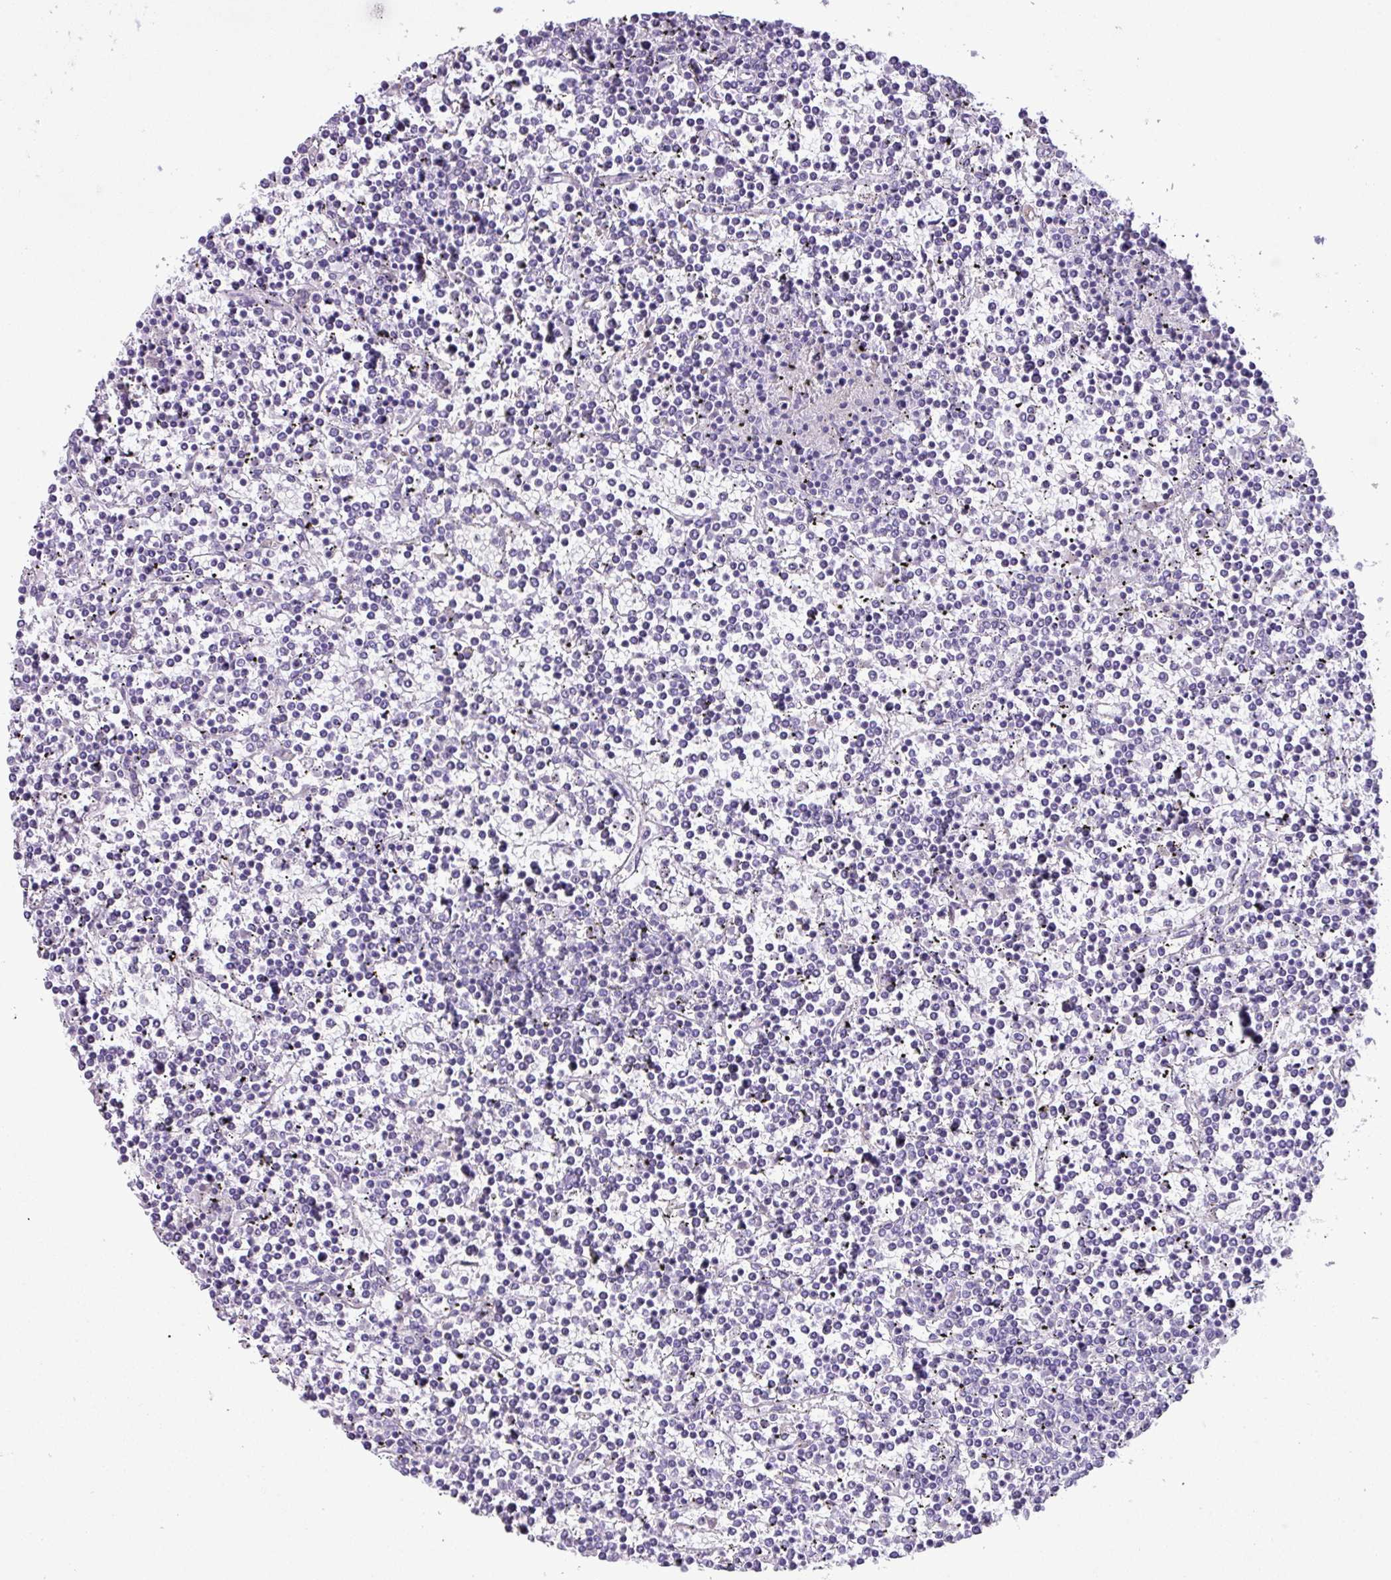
{"staining": {"intensity": "negative", "quantity": "none", "location": "none"}, "tissue": "lymphoma", "cell_type": "Tumor cells", "image_type": "cancer", "snomed": [{"axis": "morphology", "description": "Malignant lymphoma, non-Hodgkin's type, Low grade"}, {"axis": "topography", "description": "Spleen"}], "caption": "Low-grade malignant lymphoma, non-Hodgkin's type stained for a protein using IHC exhibits no positivity tumor cells.", "gene": "AGO3", "patient": {"sex": "female", "age": 19}}